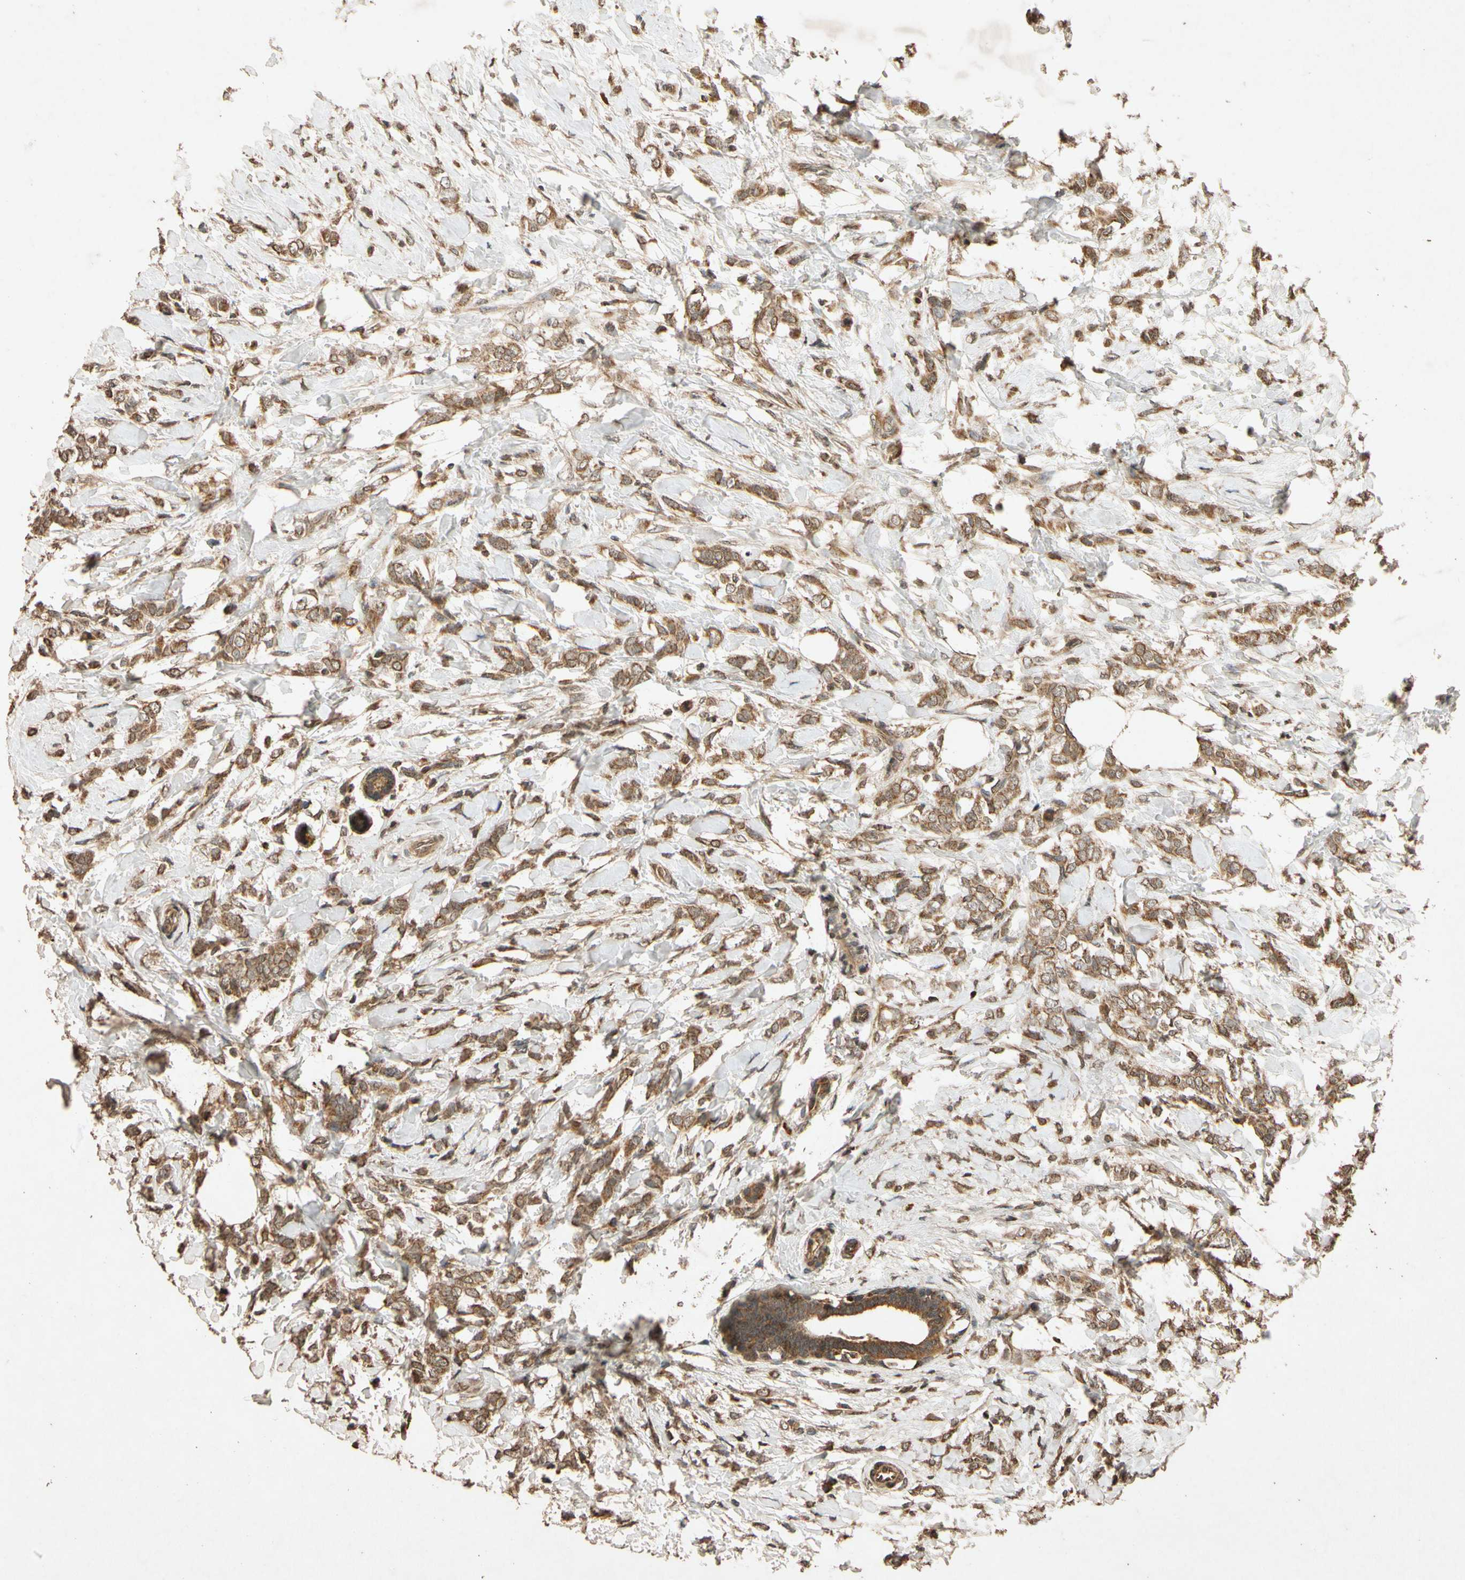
{"staining": {"intensity": "moderate", "quantity": ">75%", "location": "cytoplasmic/membranous"}, "tissue": "breast cancer", "cell_type": "Tumor cells", "image_type": "cancer", "snomed": [{"axis": "morphology", "description": "Lobular carcinoma, in situ"}, {"axis": "morphology", "description": "Lobular carcinoma"}, {"axis": "topography", "description": "Breast"}], "caption": "This micrograph demonstrates breast cancer (lobular carcinoma in situ) stained with immunohistochemistry (IHC) to label a protein in brown. The cytoplasmic/membranous of tumor cells show moderate positivity for the protein. Nuclei are counter-stained blue.", "gene": "TXN2", "patient": {"sex": "female", "age": 41}}